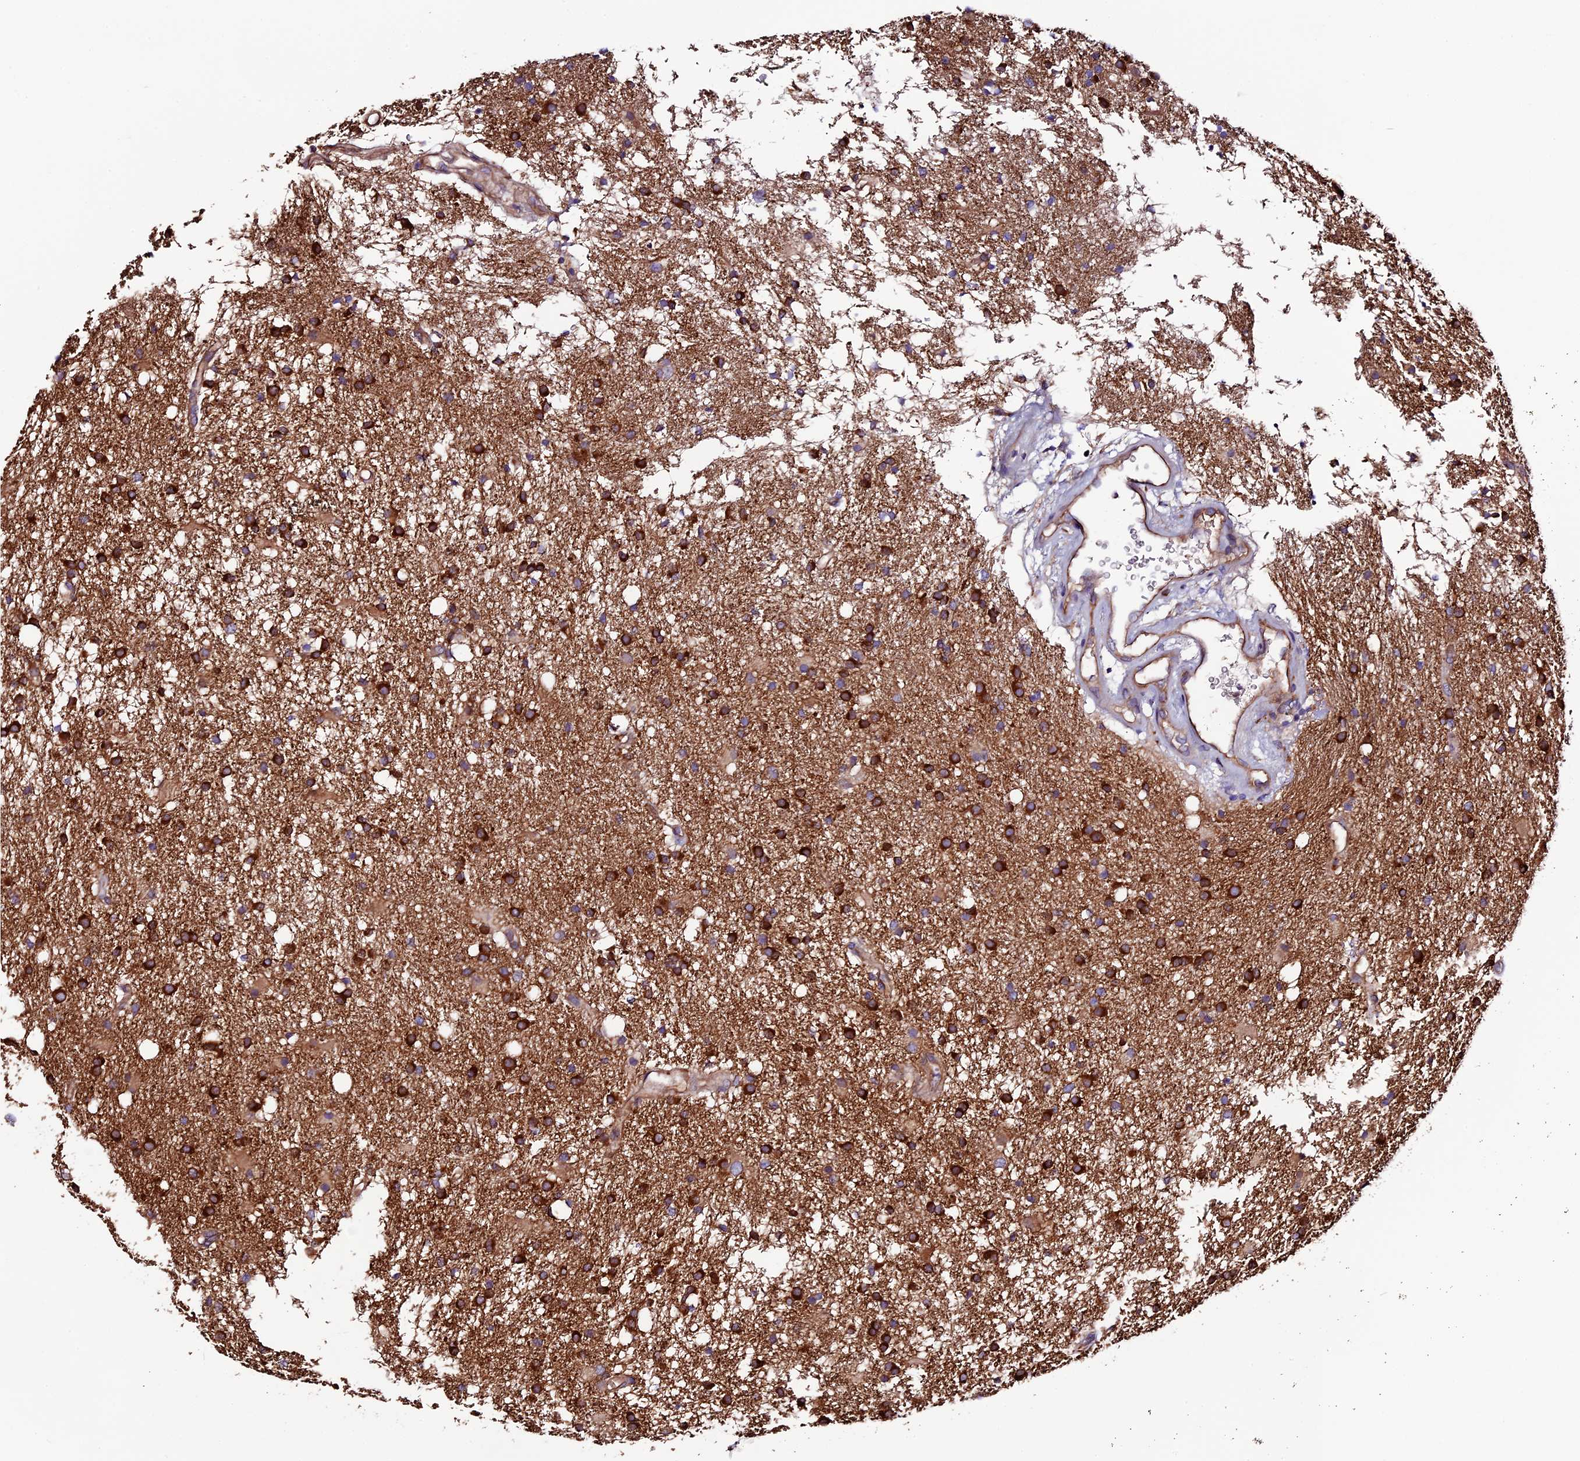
{"staining": {"intensity": "strong", "quantity": ">75%", "location": "cytoplasmic/membranous"}, "tissue": "glioma", "cell_type": "Tumor cells", "image_type": "cancer", "snomed": [{"axis": "morphology", "description": "Glioma, malignant, High grade"}, {"axis": "topography", "description": "Brain"}], "caption": "Immunohistochemical staining of glioma displays high levels of strong cytoplasmic/membranous positivity in approximately >75% of tumor cells.", "gene": "CLN5", "patient": {"sex": "male", "age": 77}}